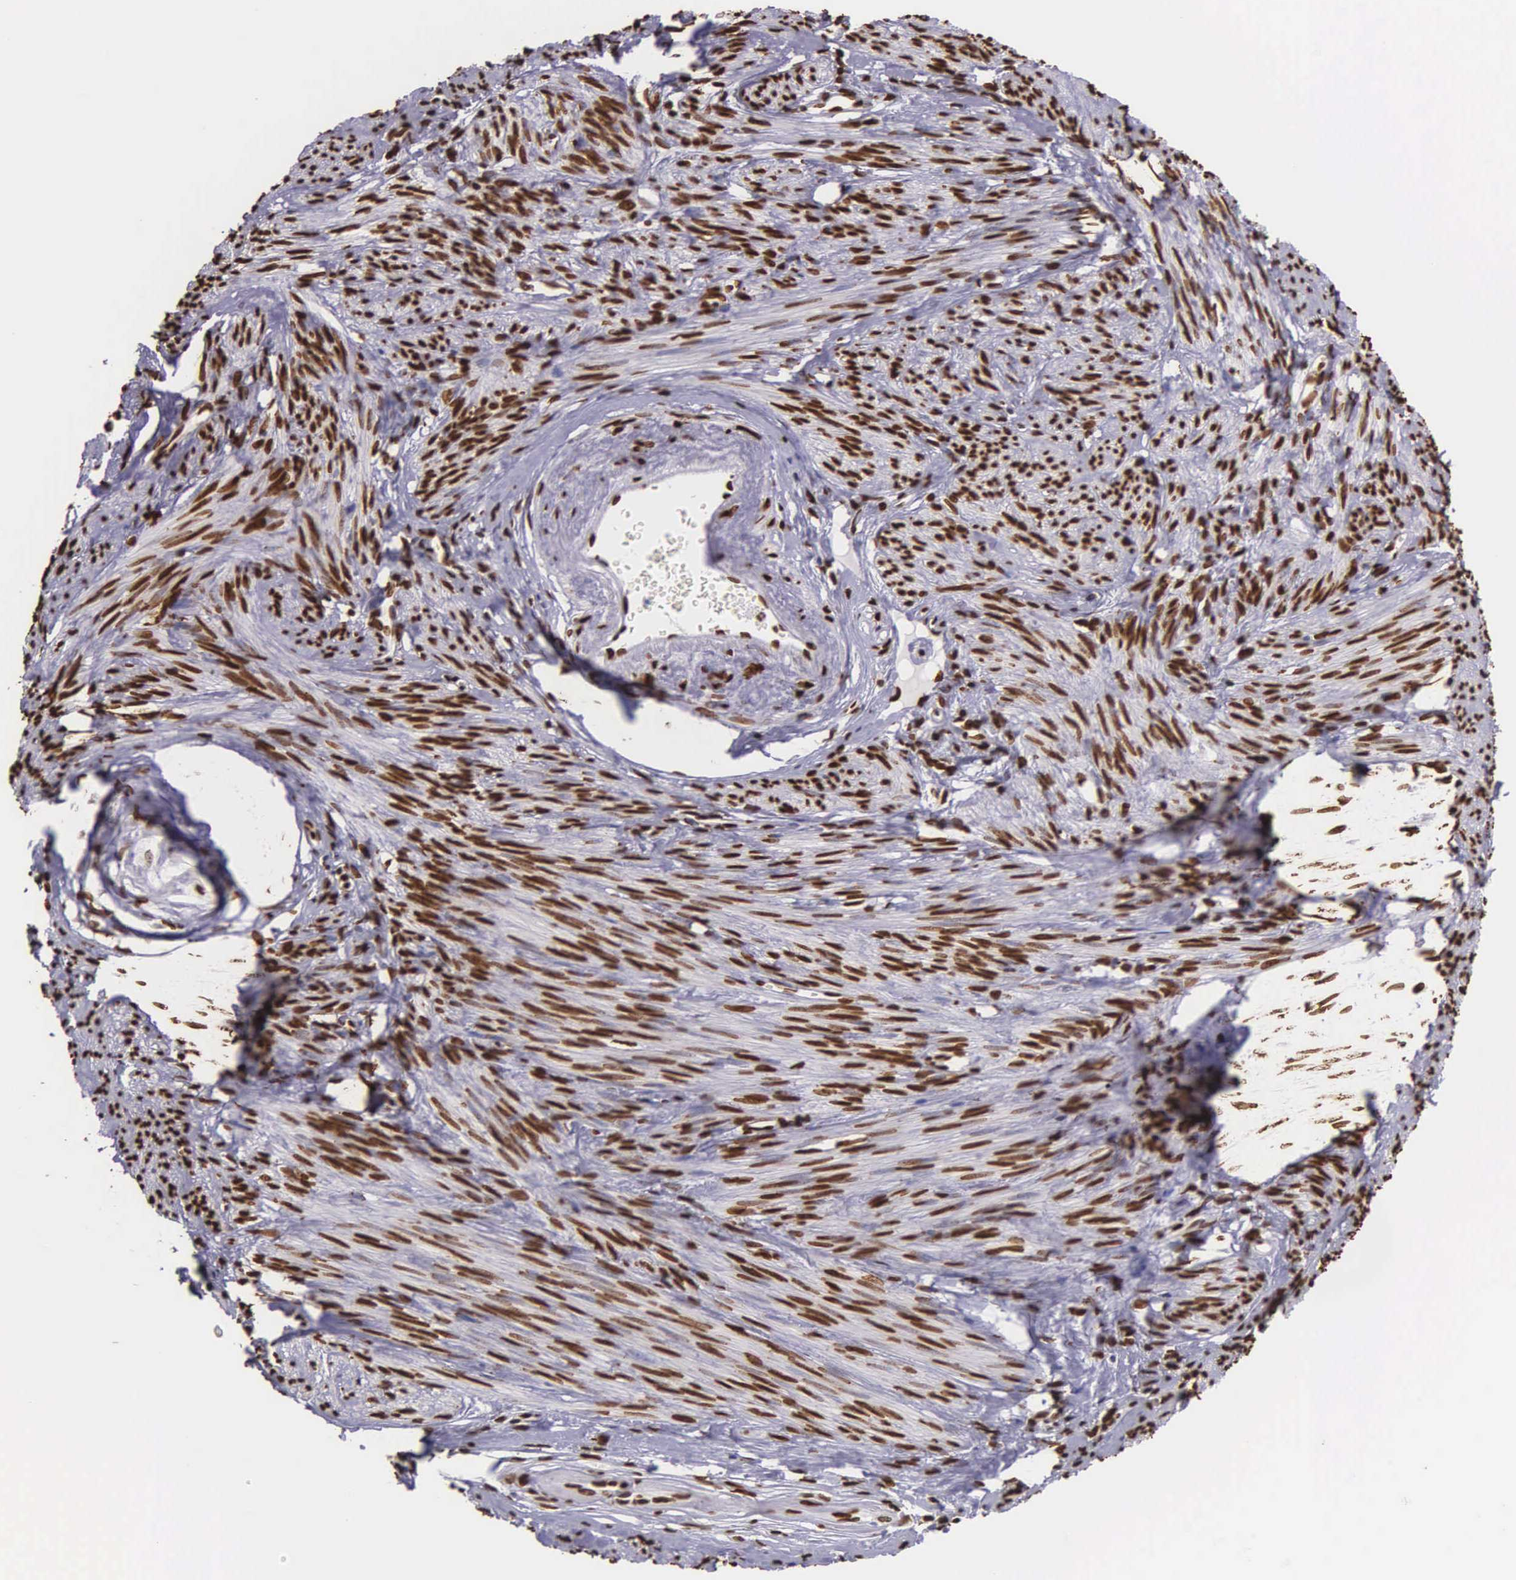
{"staining": {"intensity": "strong", "quantity": ">75%", "location": "nuclear"}, "tissue": "endometrial cancer", "cell_type": "Tumor cells", "image_type": "cancer", "snomed": [{"axis": "morphology", "description": "Adenocarcinoma, NOS"}, {"axis": "topography", "description": "Endometrium"}], "caption": "A brown stain shows strong nuclear expression of a protein in endometrial cancer (adenocarcinoma) tumor cells.", "gene": "H1-0", "patient": {"sex": "female", "age": 76}}